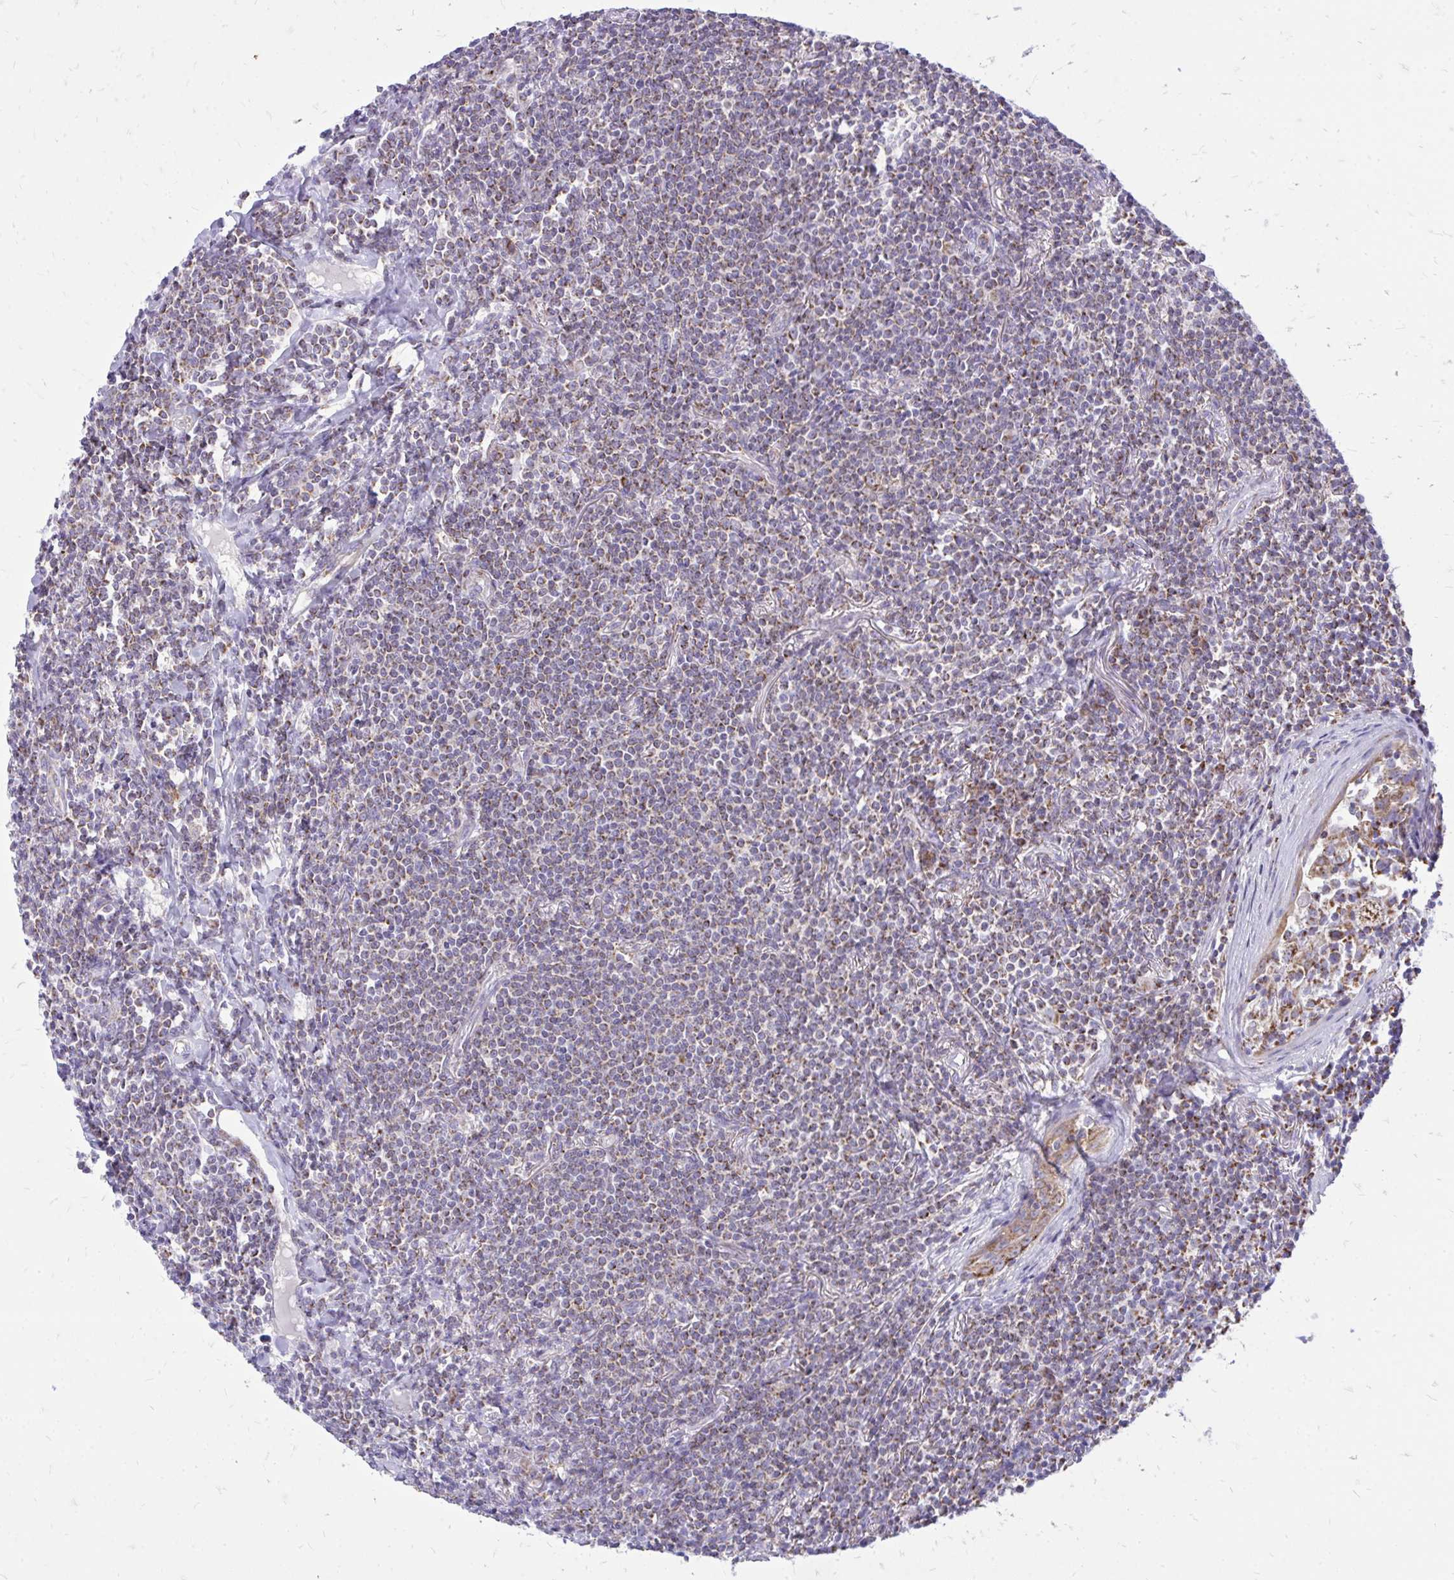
{"staining": {"intensity": "moderate", "quantity": "<25%", "location": "cytoplasmic/membranous"}, "tissue": "lymphoma", "cell_type": "Tumor cells", "image_type": "cancer", "snomed": [{"axis": "morphology", "description": "Malignant lymphoma, non-Hodgkin's type, Low grade"}, {"axis": "topography", "description": "Lung"}], "caption": "An immunohistochemistry (IHC) image of tumor tissue is shown. Protein staining in brown labels moderate cytoplasmic/membranous positivity in lymphoma within tumor cells.", "gene": "SPTBN2", "patient": {"sex": "female", "age": 71}}